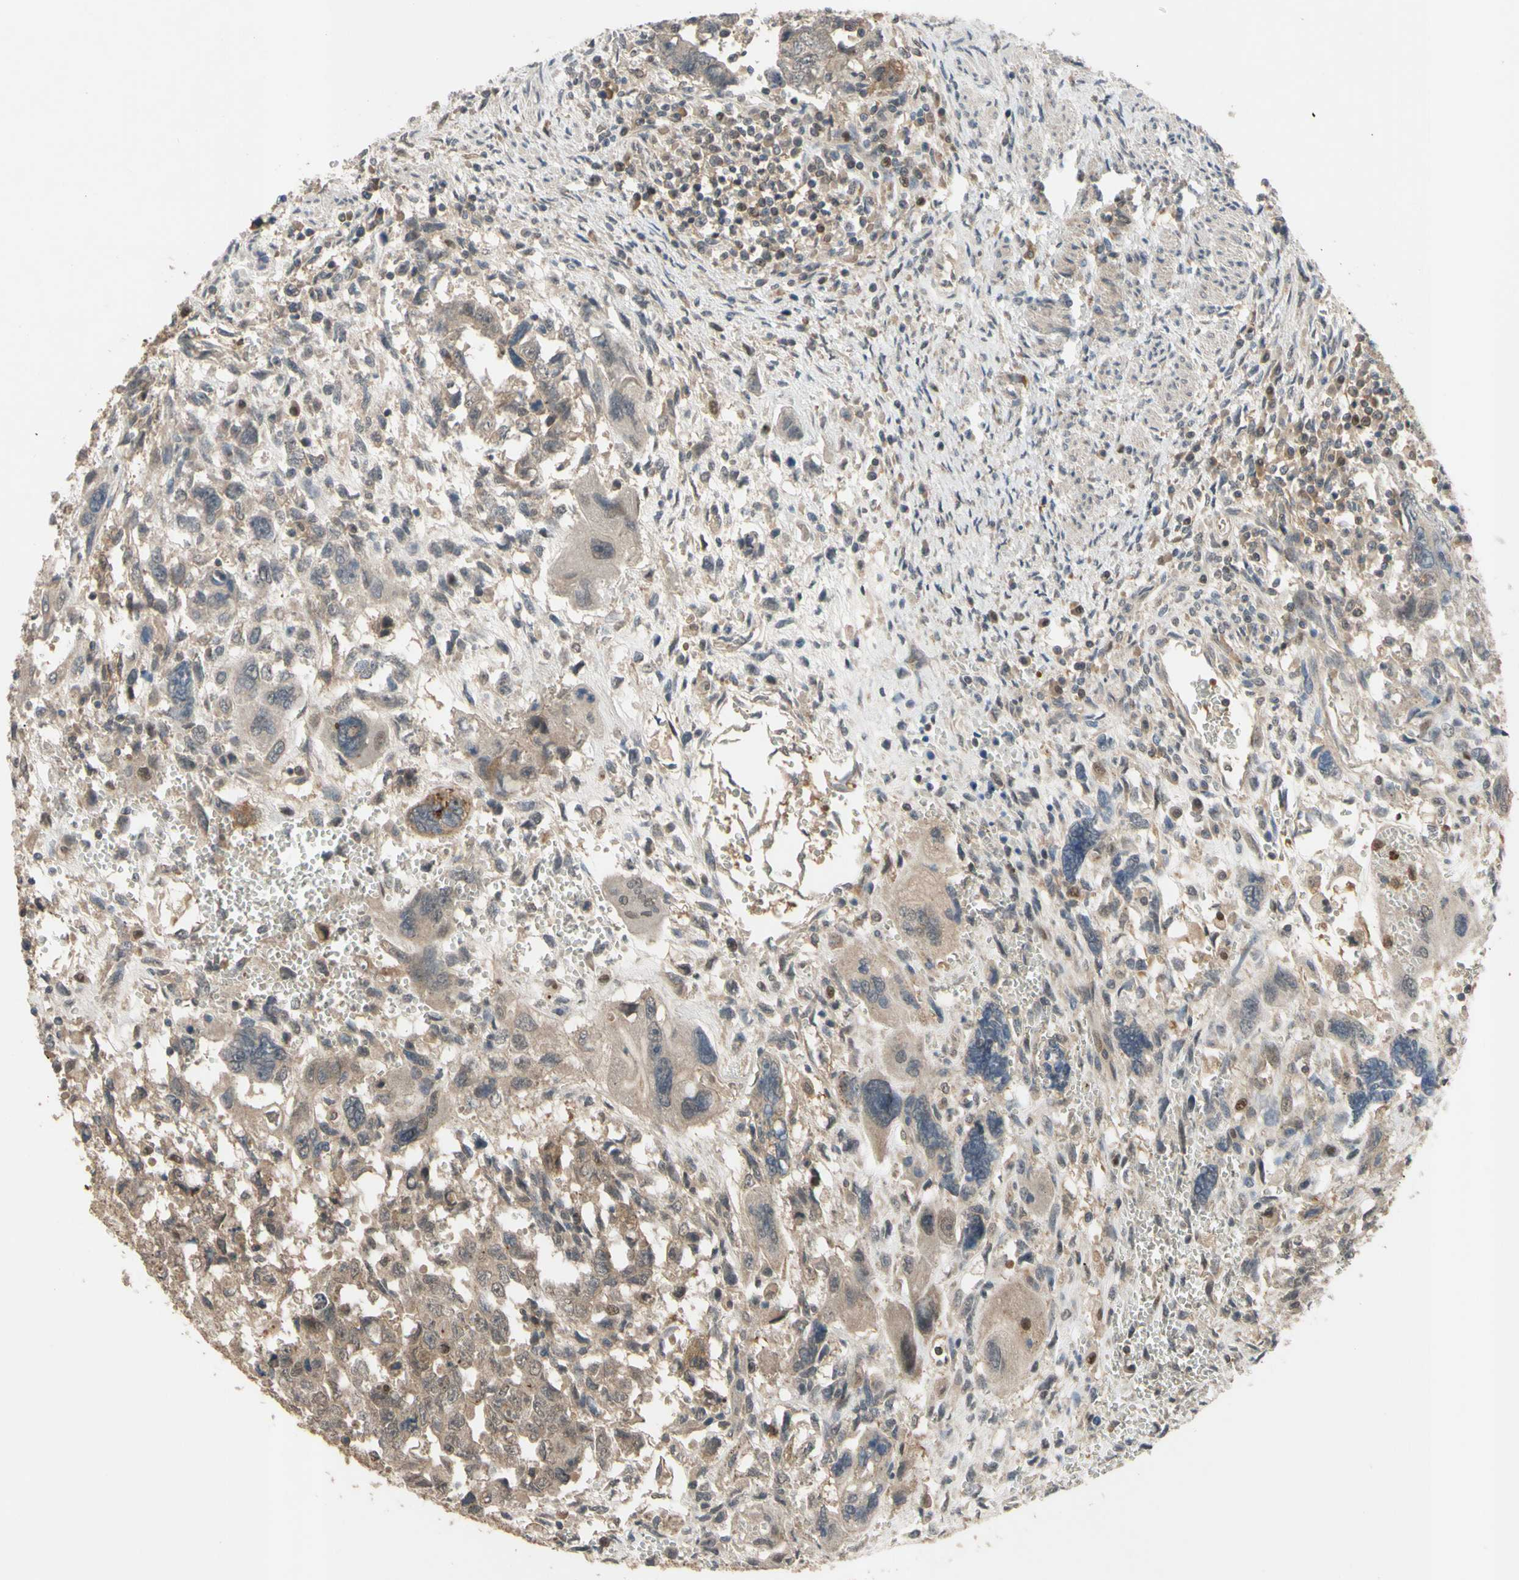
{"staining": {"intensity": "weak", "quantity": ">75%", "location": "cytoplasmic/membranous"}, "tissue": "testis cancer", "cell_type": "Tumor cells", "image_type": "cancer", "snomed": [{"axis": "morphology", "description": "Carcinoma, Embryonal, NOS"}, {"axis": "topography", "description": "Testis"}], "caption": "Immunohistochemistry (IHC) micrograph of neoplastic tissue: testis cancer stained using immunohistochemistry demonstrates low levels of weak protein expression localized specifically in the cytoplasmic/membranous of tumor cells, appearing as a cytoplasmic/membranous brown color.", "gene": "SHROOM4", "patient": {"sex": "male", "age": 28}}